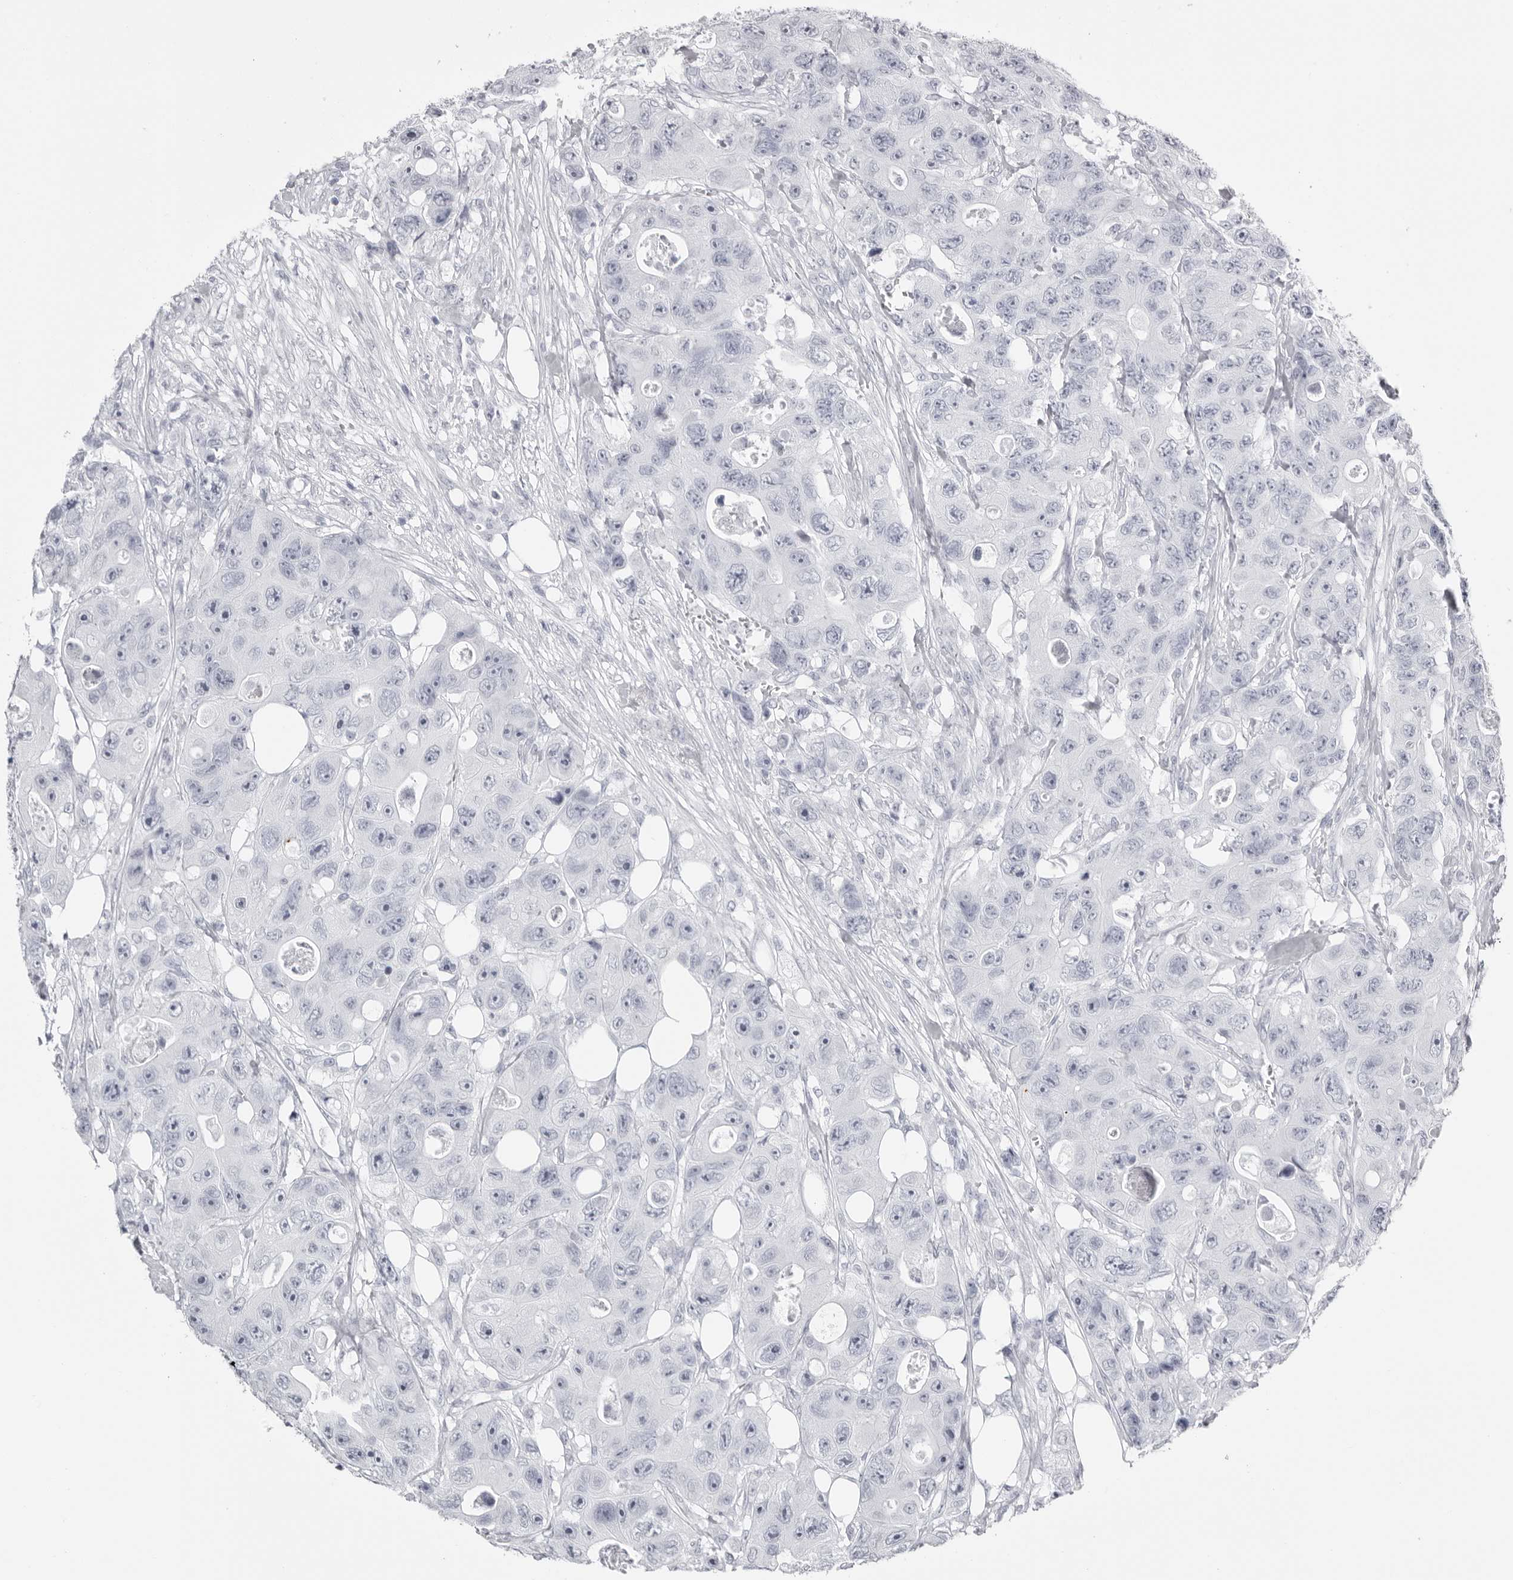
{"staining": {"intensity": "negative", "quantity": "none", "location": "none"}, "tissue": "colorectal cancer", "cell_type": "Tumor cells", "image_type": "cancer", "snomed": [{"axis": "morphology", "description": "Adenocarcinoma, NOS"}, {"axis": "topography", "description": "Colon"}], "caption": "Tumor cells are negative for brown protein staining in colorectal cancer.", "gene": "KLK9", "patient": {"sex": "female", "age": 46}}